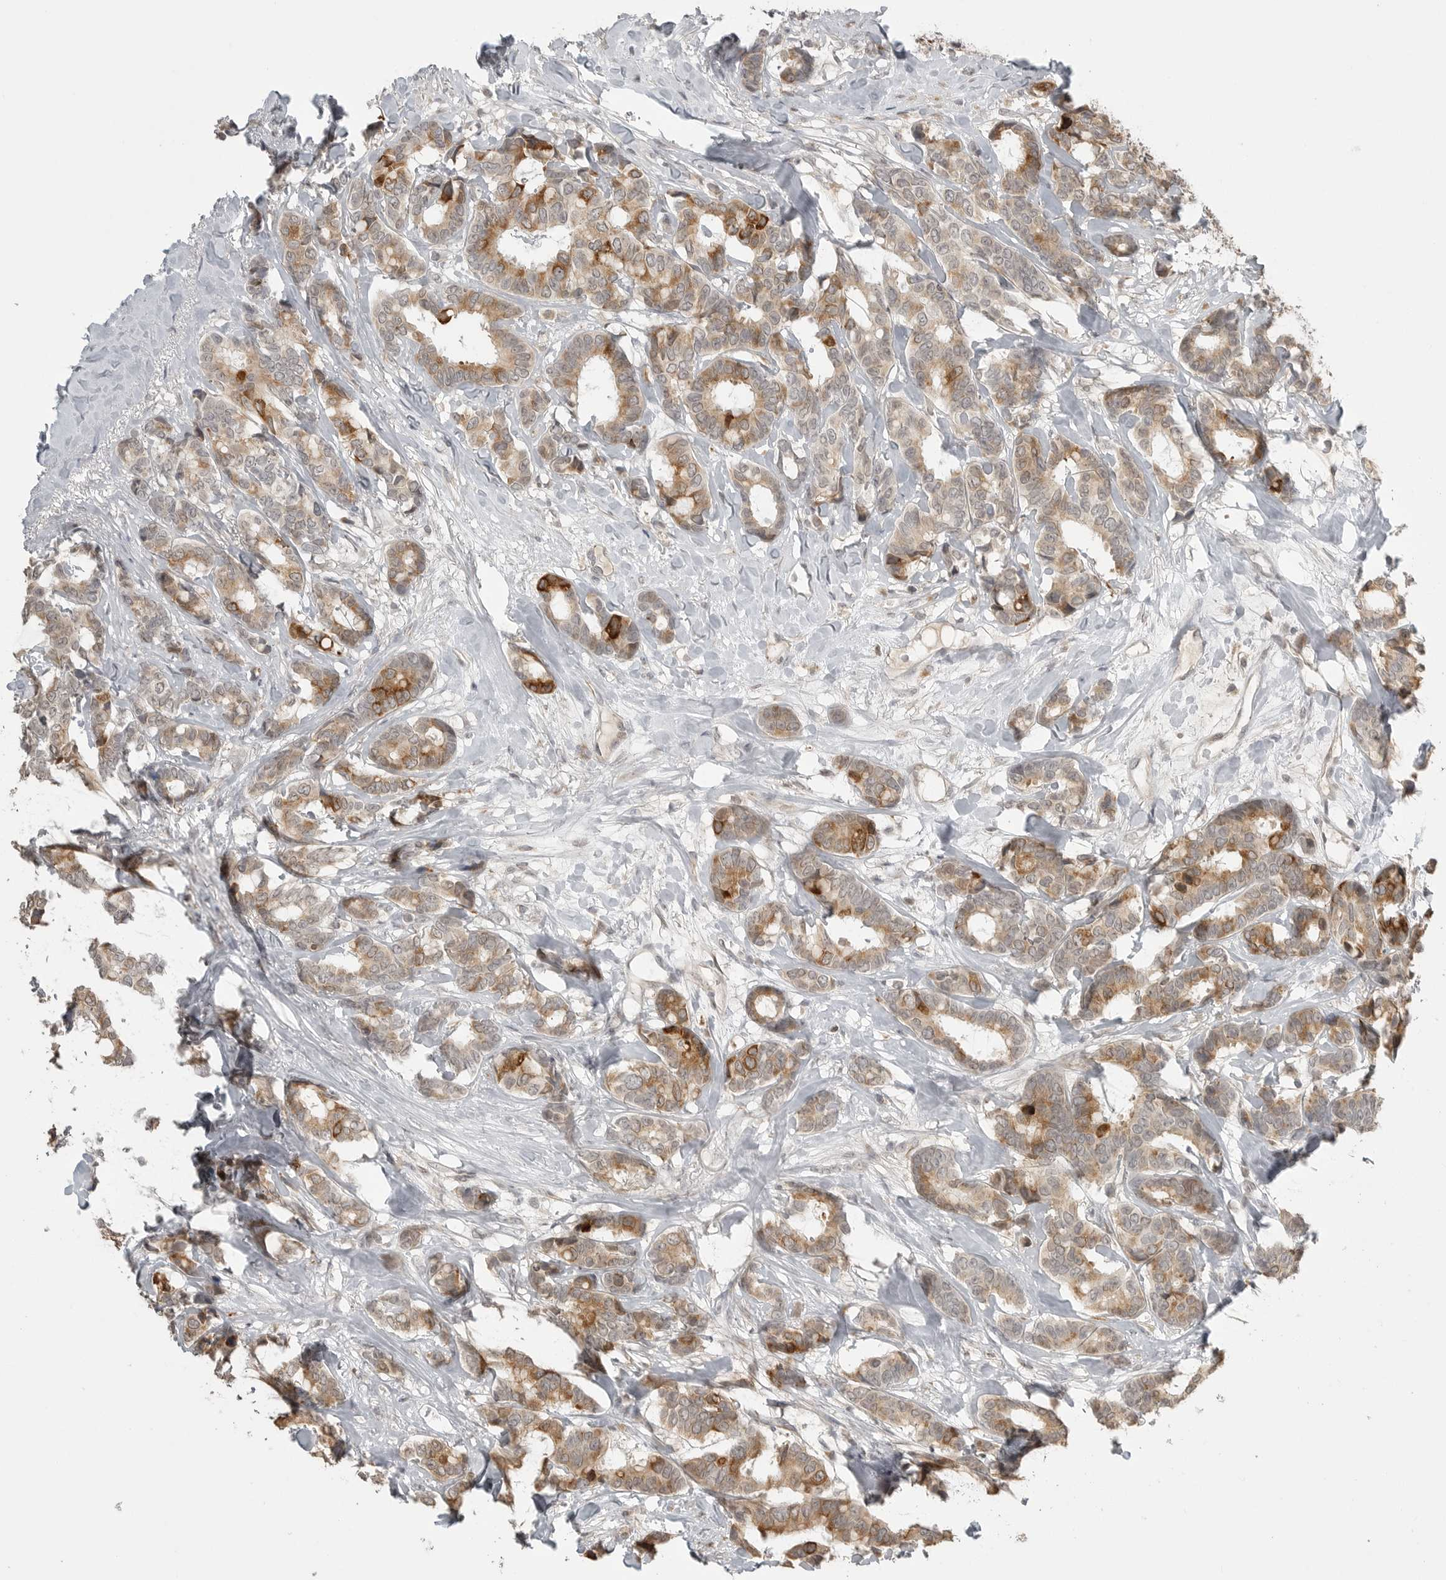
{"staining": {"intensity": "moderate", "quantity": "<25%", "location": "cytoplasmic/membranous"}, "tissue": "breast cancer", "cell_type": "Tumor cells", "image_type": "cancer", "snomed": [{"axis": "morphology", "description": "Duct carcinoma"}, {"axis": "topography", "description": "Breast"}], "caption": "High-power microscopy captured an immunohistochemistry (IHC) histopathology image of breast invasive ductal carcinoma, revealing moderate cytoplasmic/membranous staining in approximately <25% of tumor cells. (DAB (3,3'-diaminobenzidine) IHC, brown staining for protein, blue staining for nuclei).", "gene": "SMG8", "patient": {"sex": "female", "age": 87}}